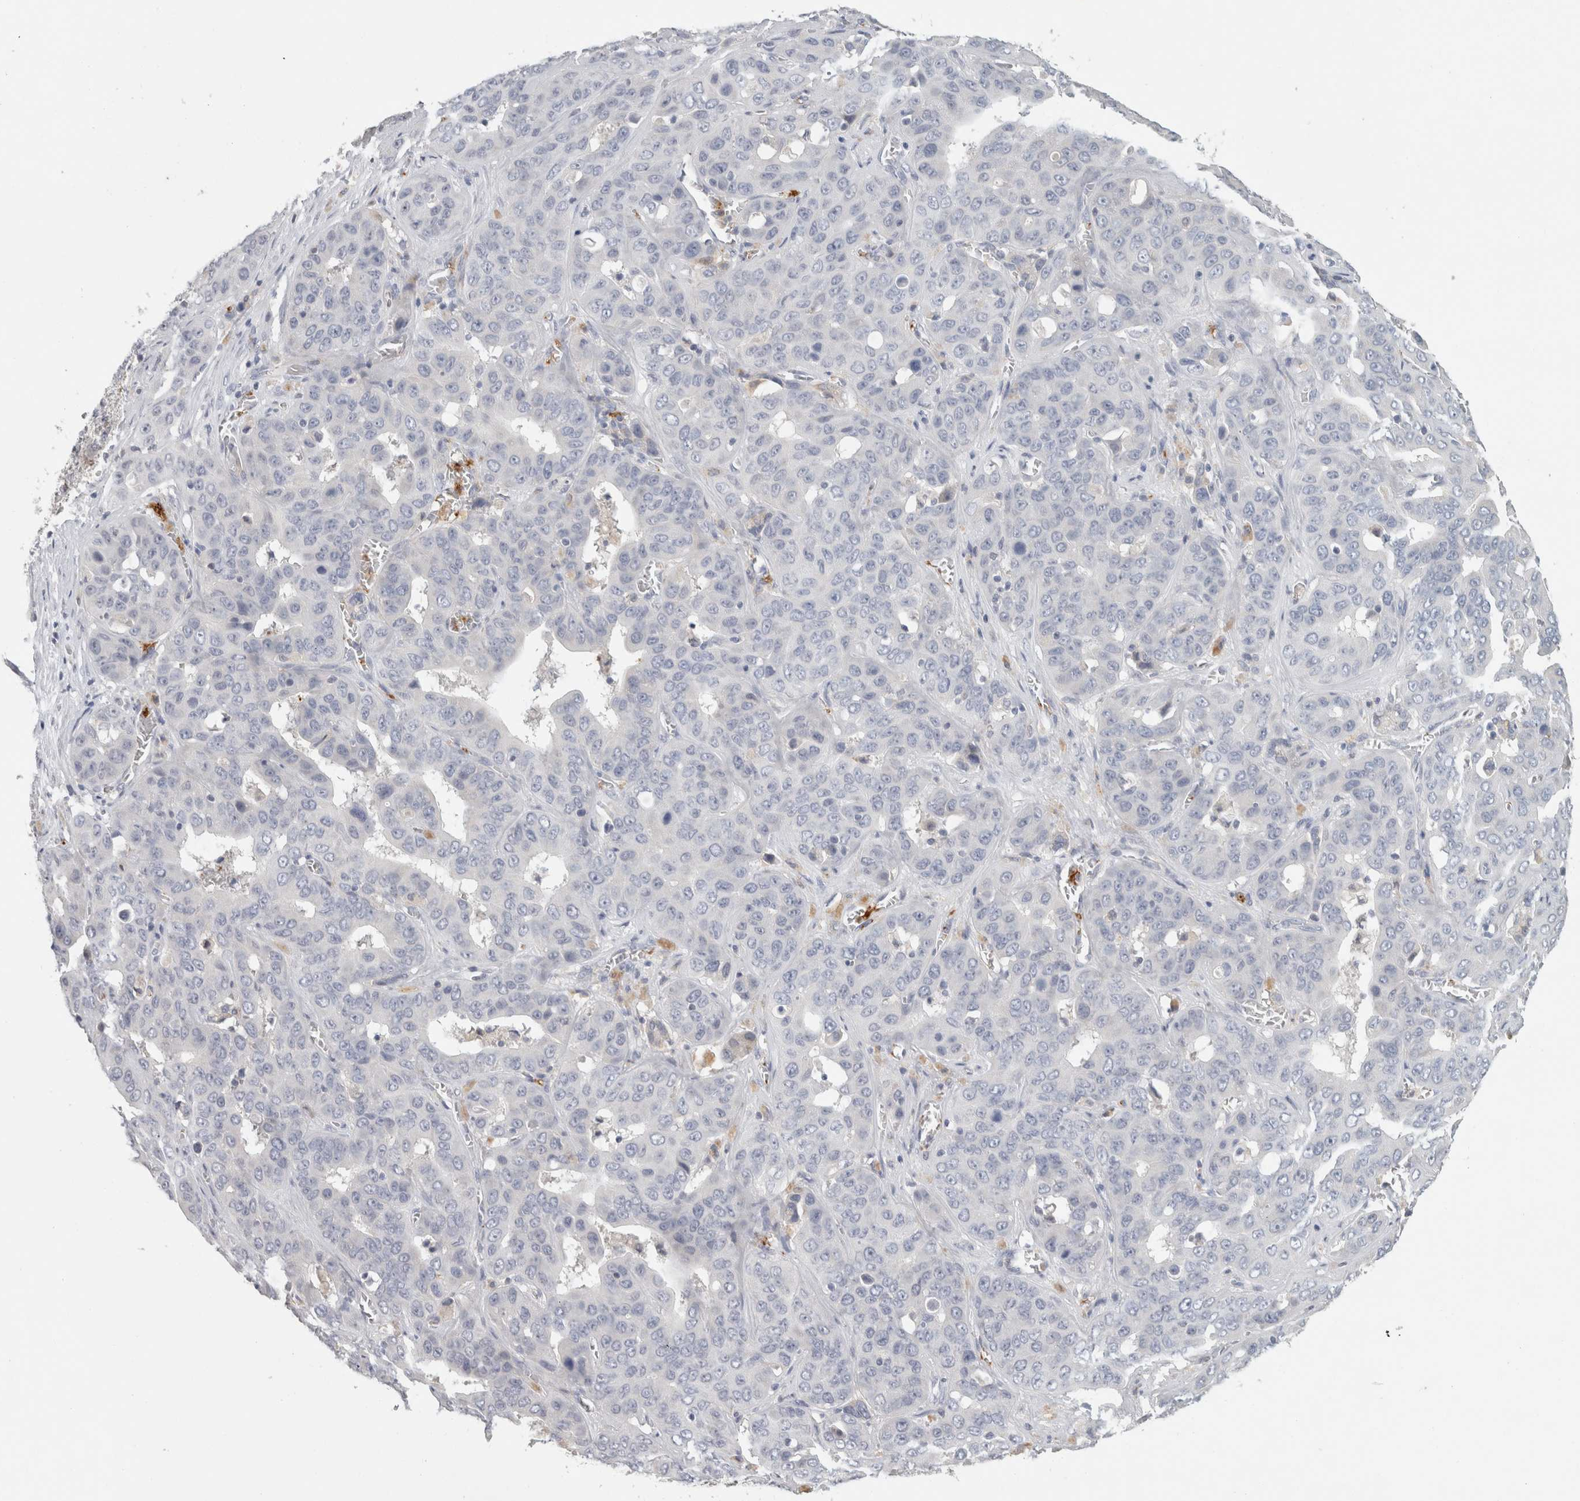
{"staining": {"intensity": "negative", "quantity": "none", "location": "none"}, "tissue": "liver cancer", "cell_type": "Tumor cells", "image_type": "cancer", "snomed": [{"axis": "morphology", "description": "Cholangiocarcinoma"}, {"axis": "topography", "description": "Liver"}], "caption": "IHC histopathology image of human liver cholangiocarcinoma stained for a protein (brown), which demonstrates no staining in tumor cells.", "gene": "CD36", "patient": {"sex": "female", "age": 52}}